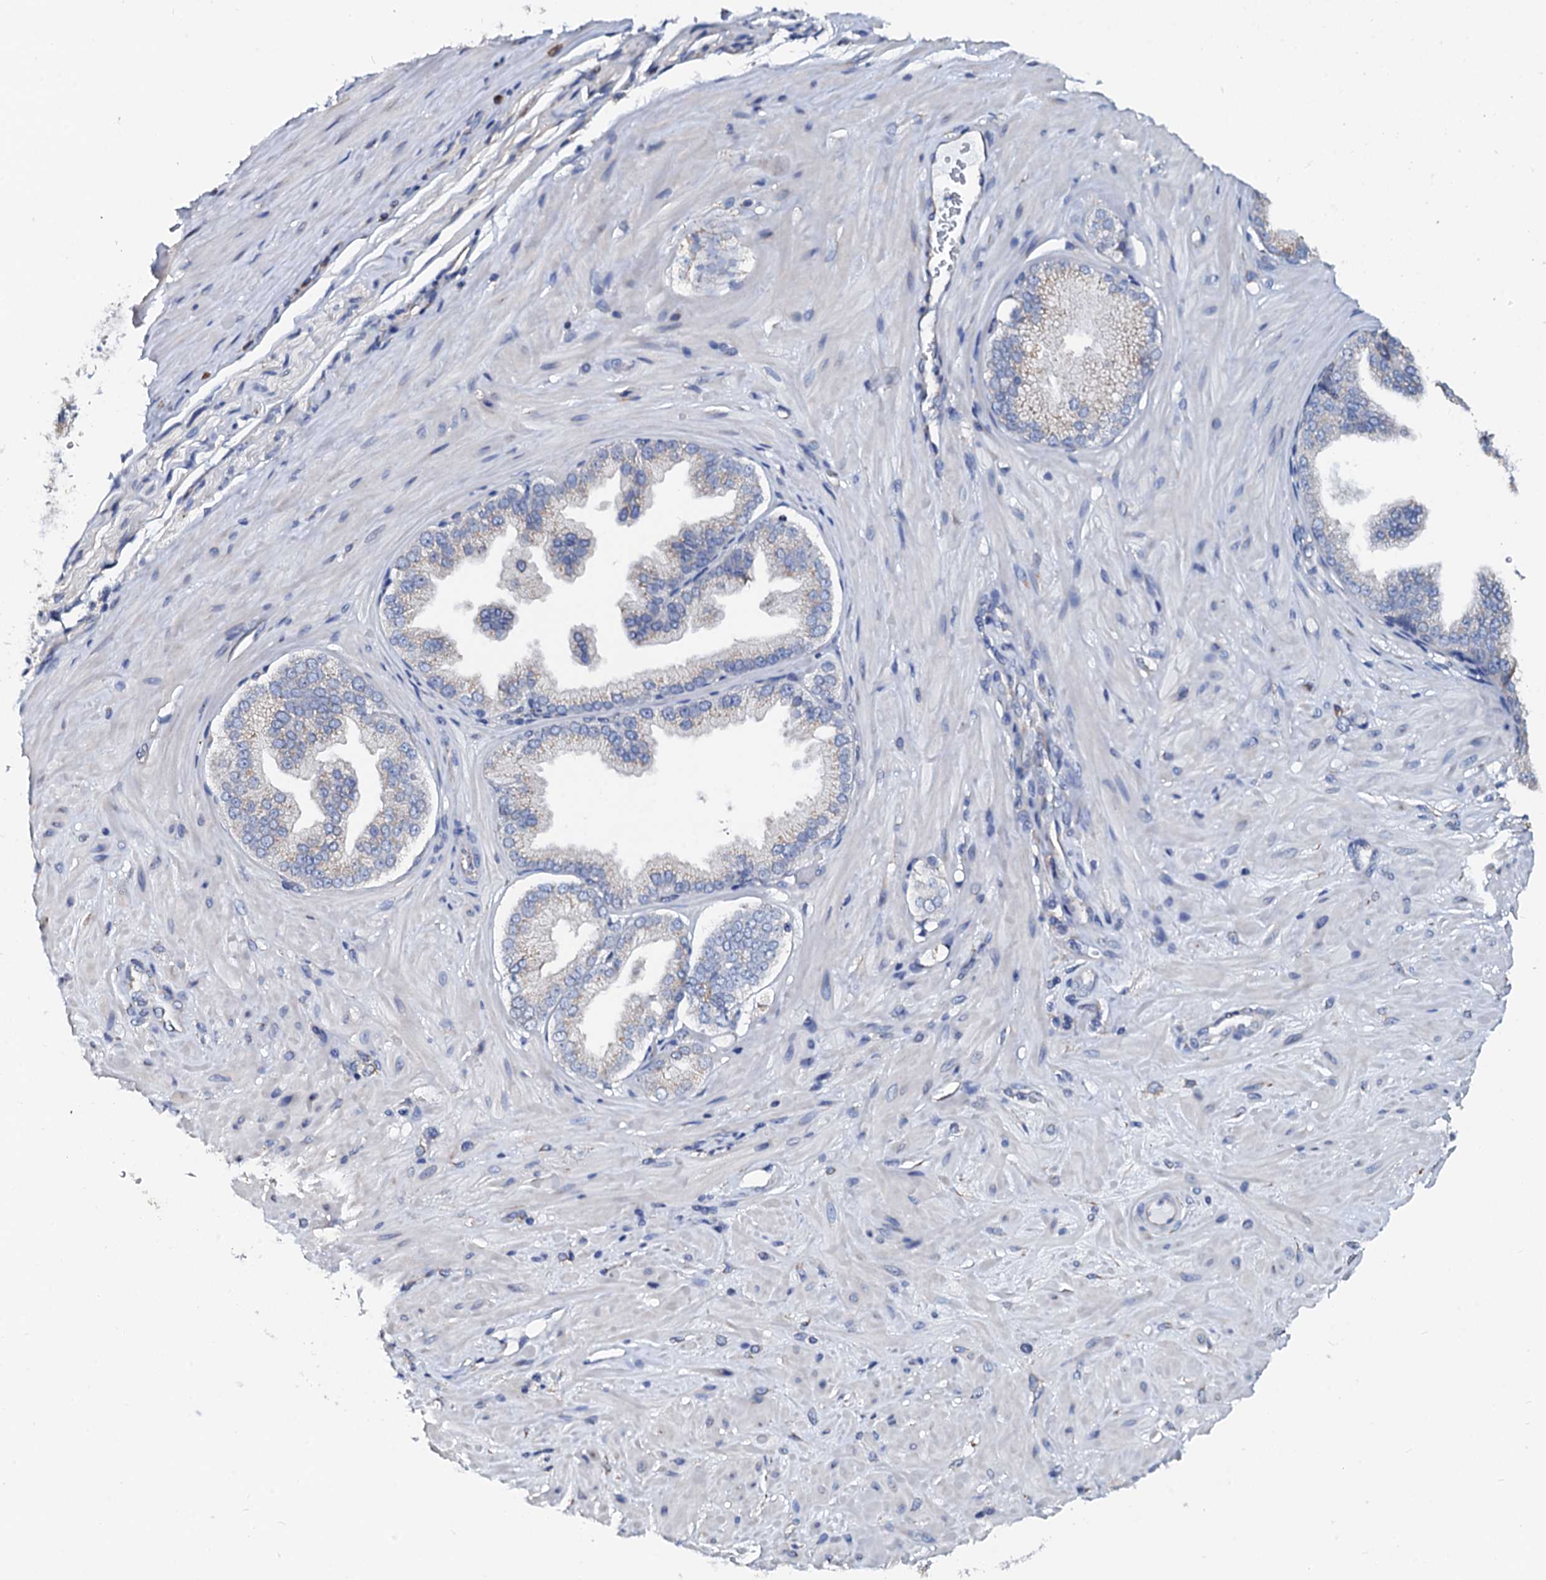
{"staining": {"intensity": "negative", "quantity": "none", "location": "none"}, "tissue": "adipose tissue", "cell_type": "Adipocytes", "image_type": "normal", "snomed": [{"axis": "morphology", "description": "Normal tissue, NOS"}, {"axis": "morphology", "description": "Adenocarcinoma, Low grade"}, {"axis": "topography", "description": "Prostate"}, {"axis": "topography", "description": "Peripheral nerve tissue"}], "caption": "Adipocytes show no significant expression in benign adipose tissue. The staining is performed using DAB brown chromogen with nuclei counter-stained in using hematoxylin.", "gene": "AKAP3", "patient": {"sex": "male", "age": 63}}